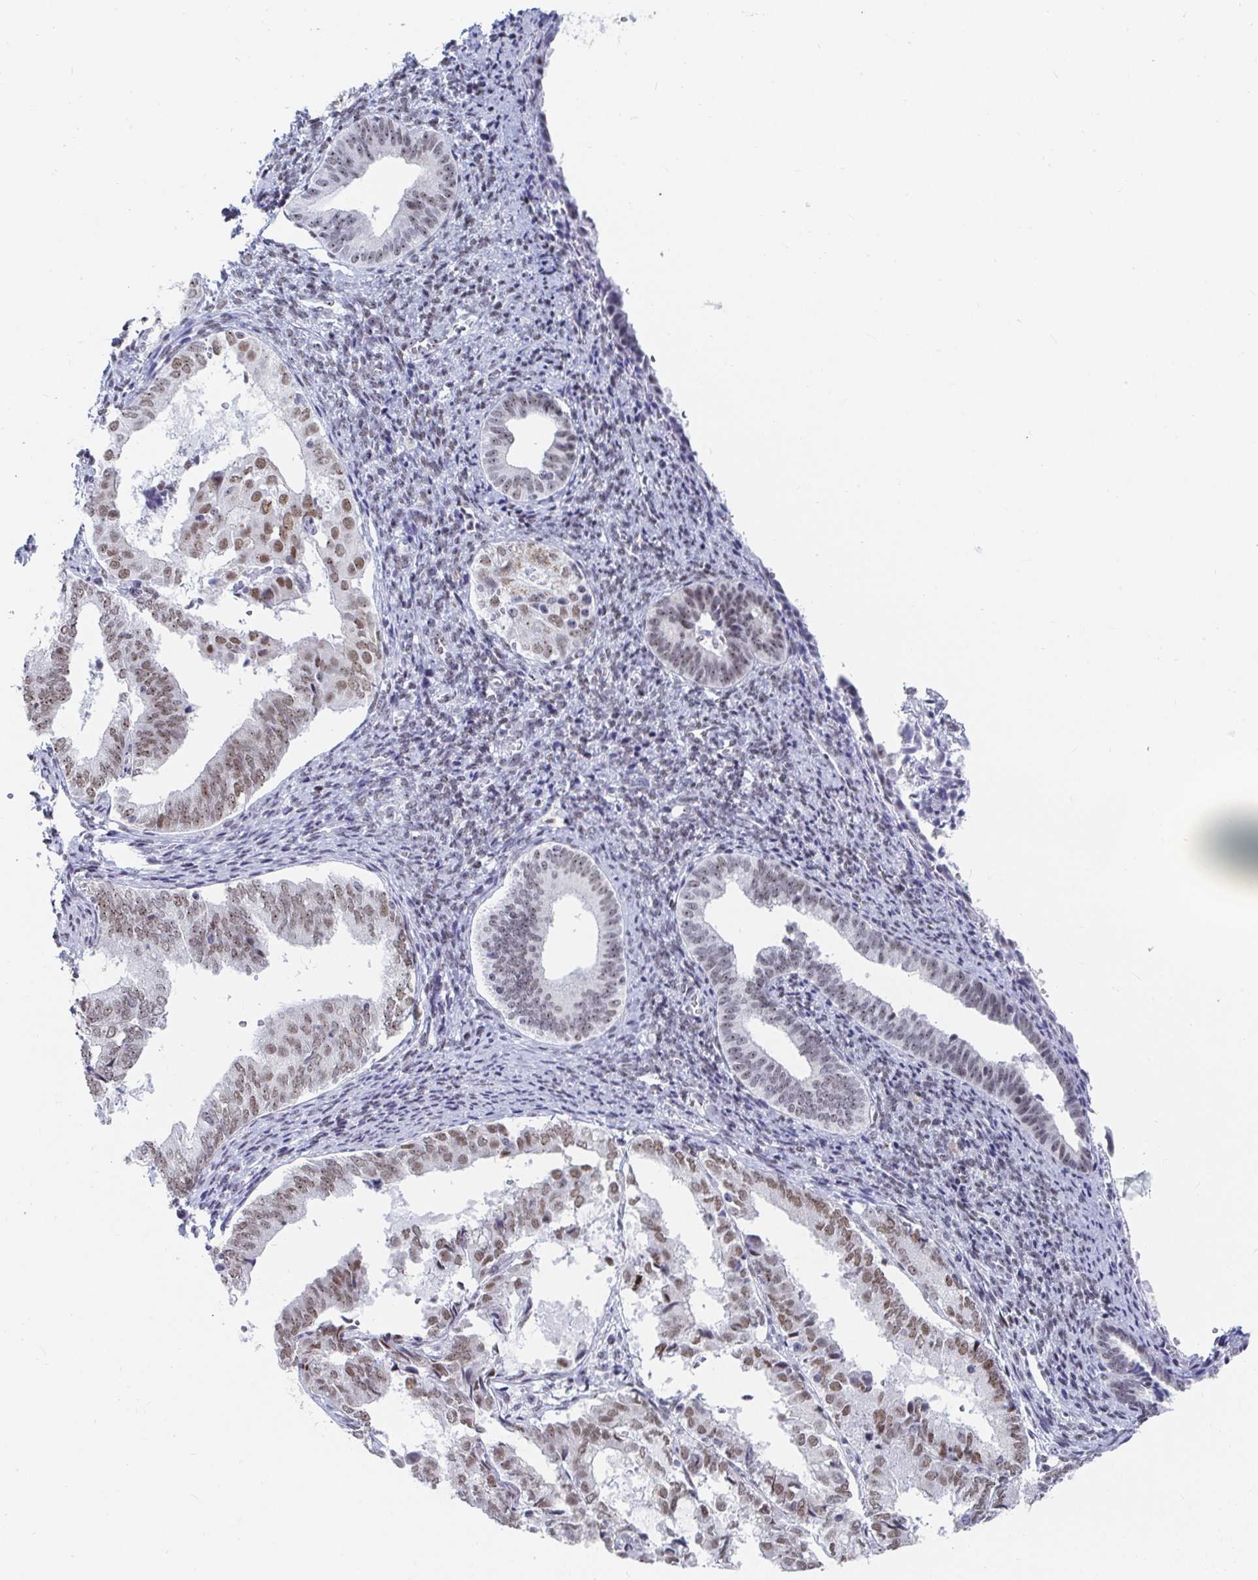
{"staining": {"intensity": "weak", "quantity": "<25%", "location": "nuclear"}, "tissue": "endometrium", "cell_type": "Cells in endometrial stroma", "image_type": "normal", "snomed": [{"axis": "morphology", "description": "Normal tissue, NOS"}, {"axis": "topography", "description": "Endometrium"}], "caption": "Immunohistochemistry of normal endometrium displays no expression in cells in endometrial stroma.", "gene": "SIRT7", "patient": {"sex": "female", "age": 50}}